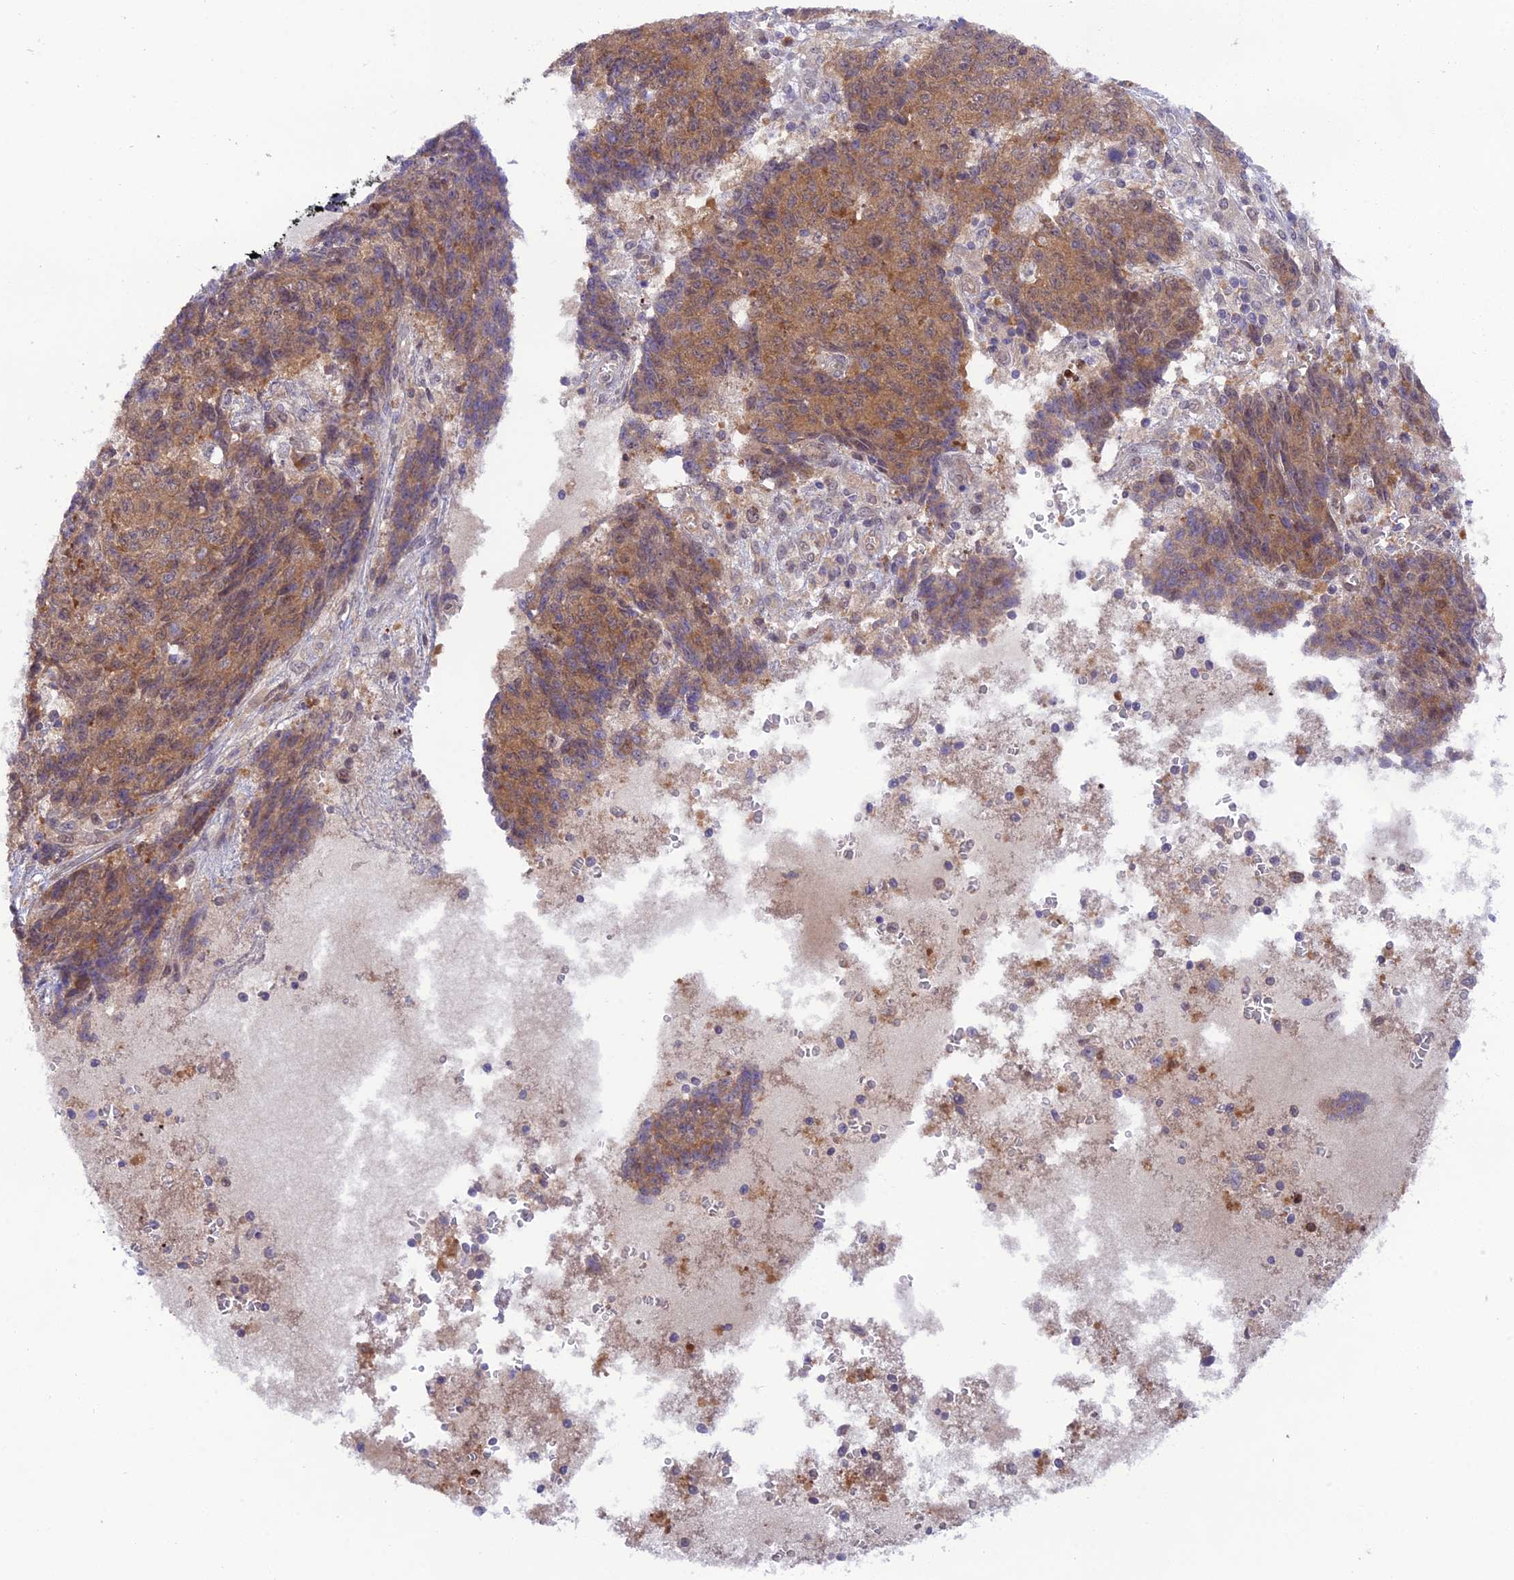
{"staining": {"intensity": "moderate", "quantity": ">75%", "location": "cytoplasmic/membranous"}, "tissue": "ovarian cancer", "cell_type": "Tumor cells", "image_type": "cancer", "snomed": [{"axis": "morphology", "description": "Carcinoma, endometroid"}, {"axis": "topography", "description": "Ovary"}], "caption": "High-magnification brightfield microscopy of ovarian cancer (endometroid carcinoma) stained with DAB (brown) and counterstained with hematoxylin (blue). tumor cells exhibit moderate cytoplasmic/membranous expression is appreciated in approximately>75% of cells. The staining is performed using DAB brown chromogen to label protein expression. The nuclei are counter-stained blue using hematoxylin.", "gene": "TRIM40", "patient": {"sex": "female", "age": 42}}